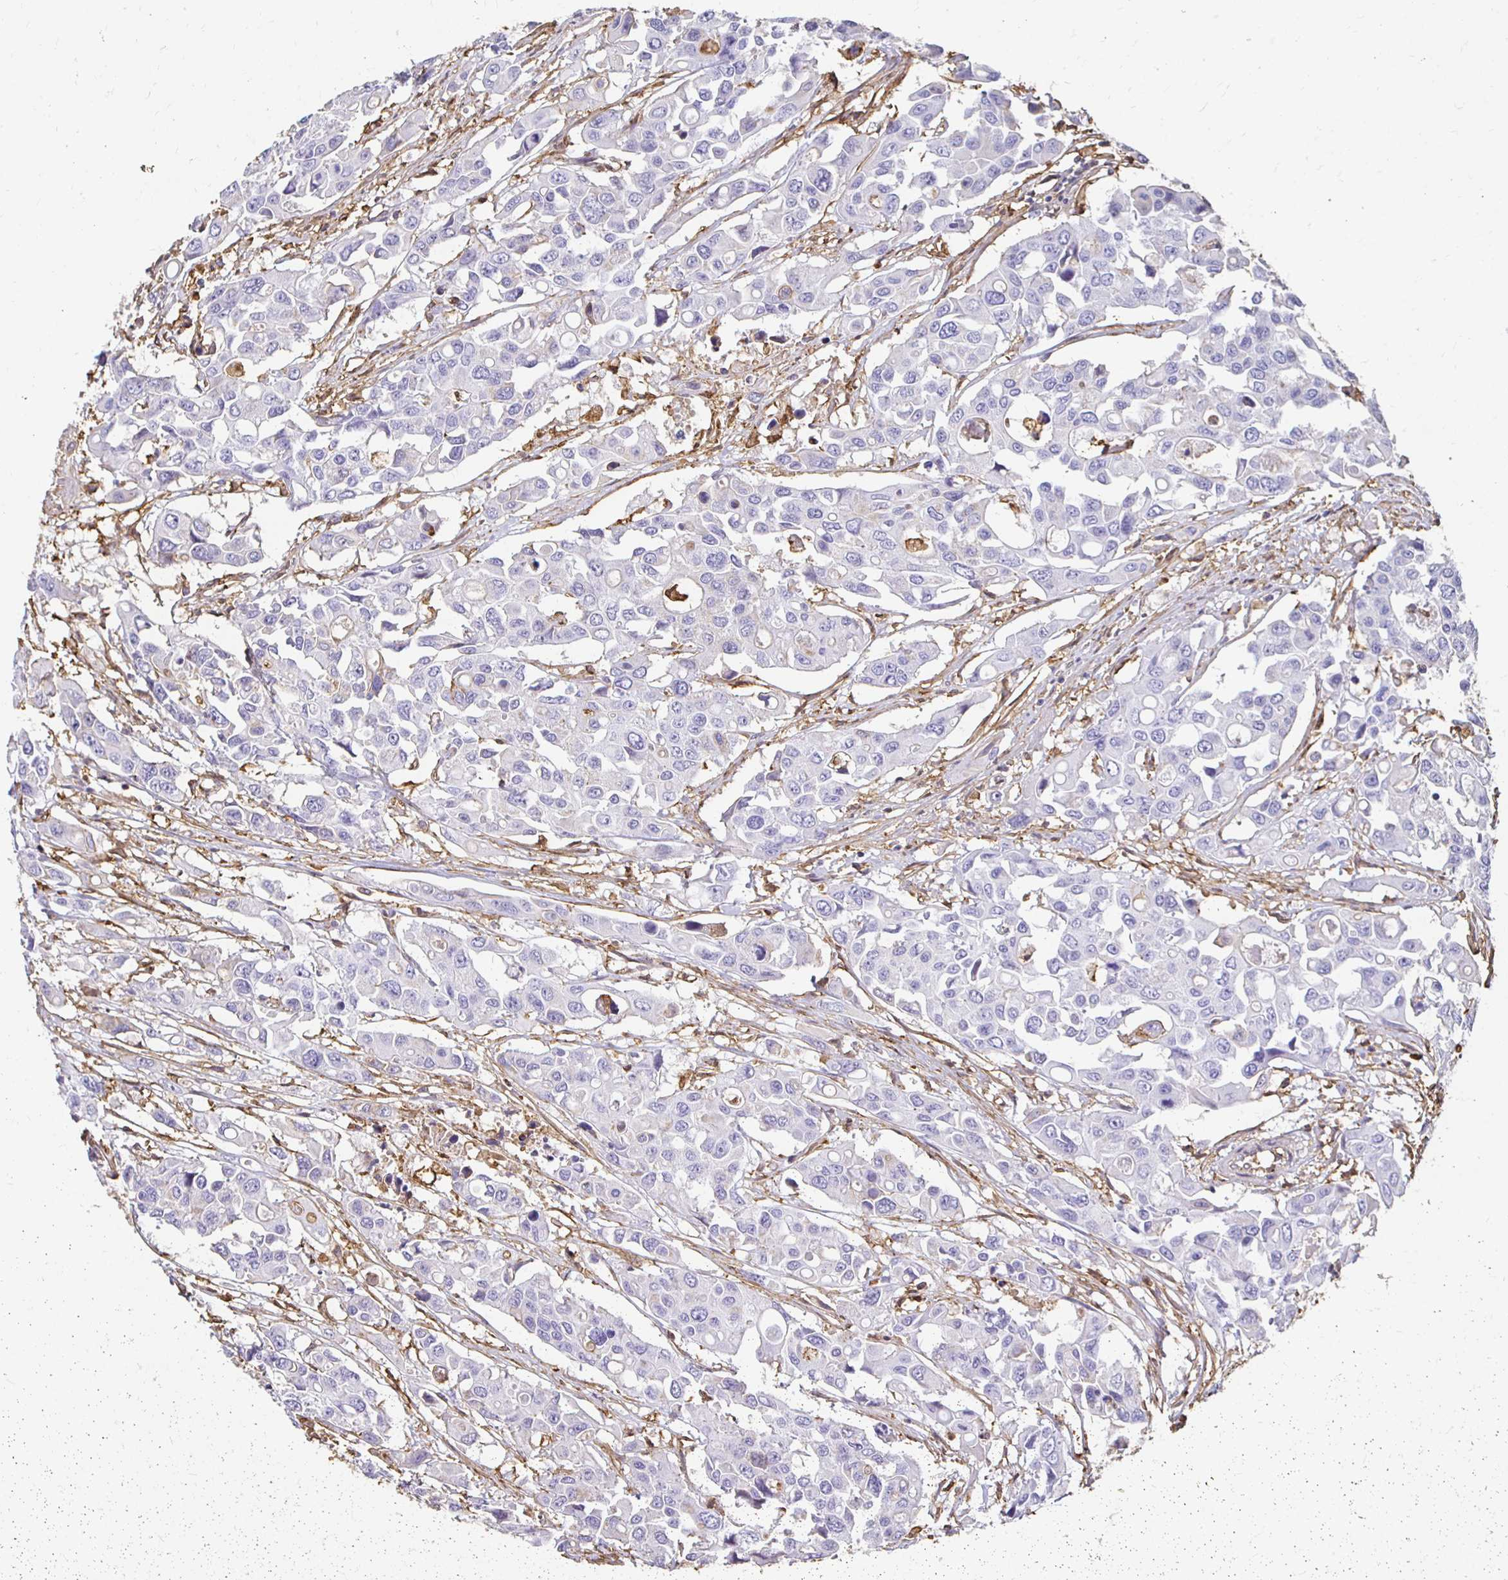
{"staining": {"intensity": "negative", "quantity": "none", "location": "none"}, "tissue": "colorectal cancer", "cell_type": "Tumor cells", "image_type": "cancer", "snomed": [{"axis": "morphology", "description": "Adenocarcinoma, NOS"}, {"axis": "topography", "description": "Colon"}], "caption": "The IHC image has no significant expression in tumor cells of colorectal adenocarcinoma tissue.", "gene": "TAS1R3", "patient": {"sex": "male", "age": 77}}